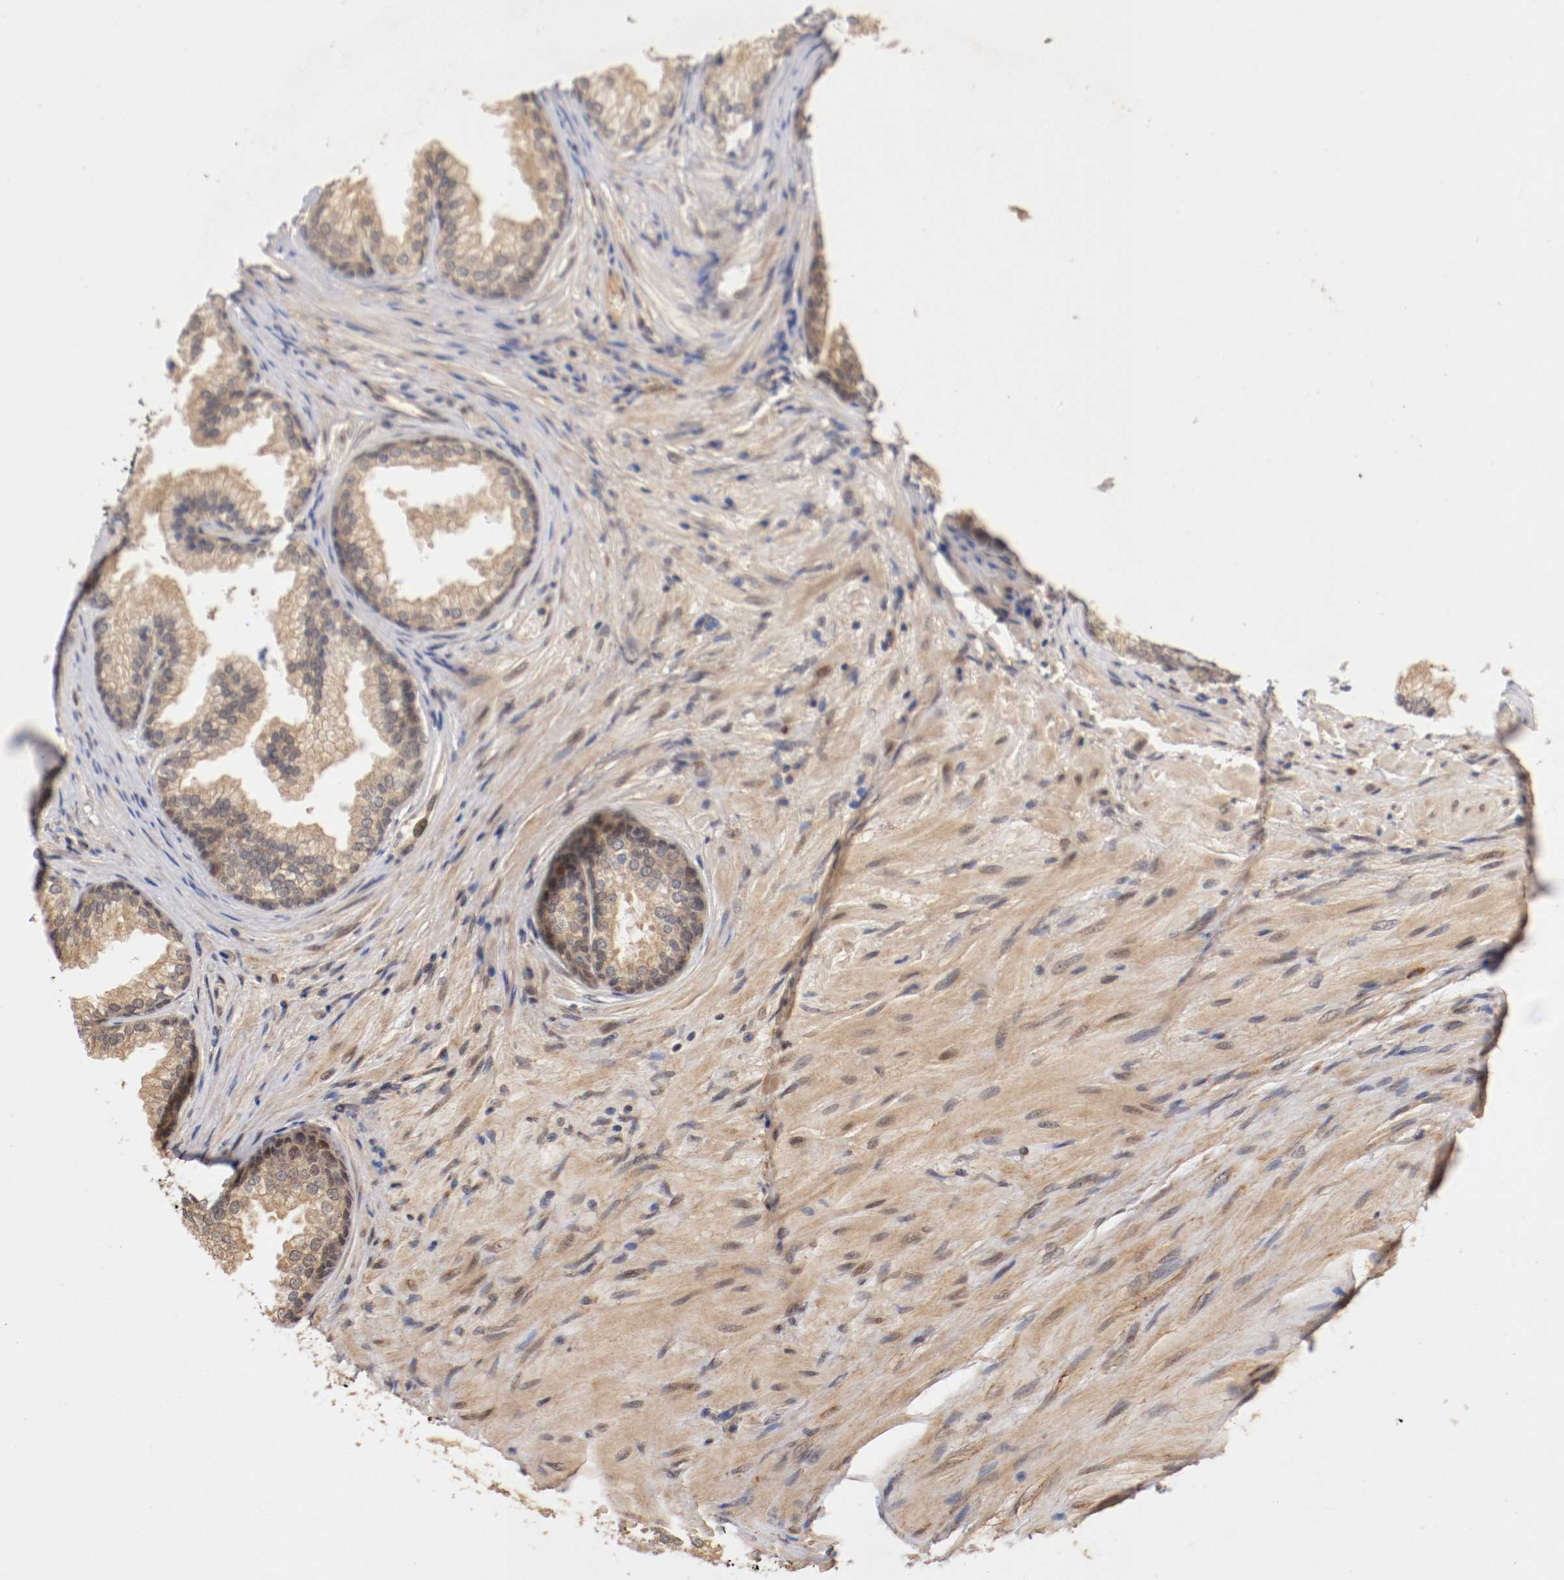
{"staining": {"intensity": "weak", "quantity": ">75%", "location": "cytoplasmic/membranous"}, "tissue": "prostate", "cell_type": "Glandular cells", "image_type": "normal", "snomed": [{"axis": "morphology", "description": "Normal tissue, NOS"}, {"axis": "topography", "description": "Prostate"}], "caption": "Normal prostate exhibits weak cytoplasmic/membranous staining in approximately >75% of glandular cells, visualized by immunohistochemistry. (IHC, brightfield microscopy, high magnification).", "gene": "DNMT3B", "patient": {"sex": "male", "age": 76}}